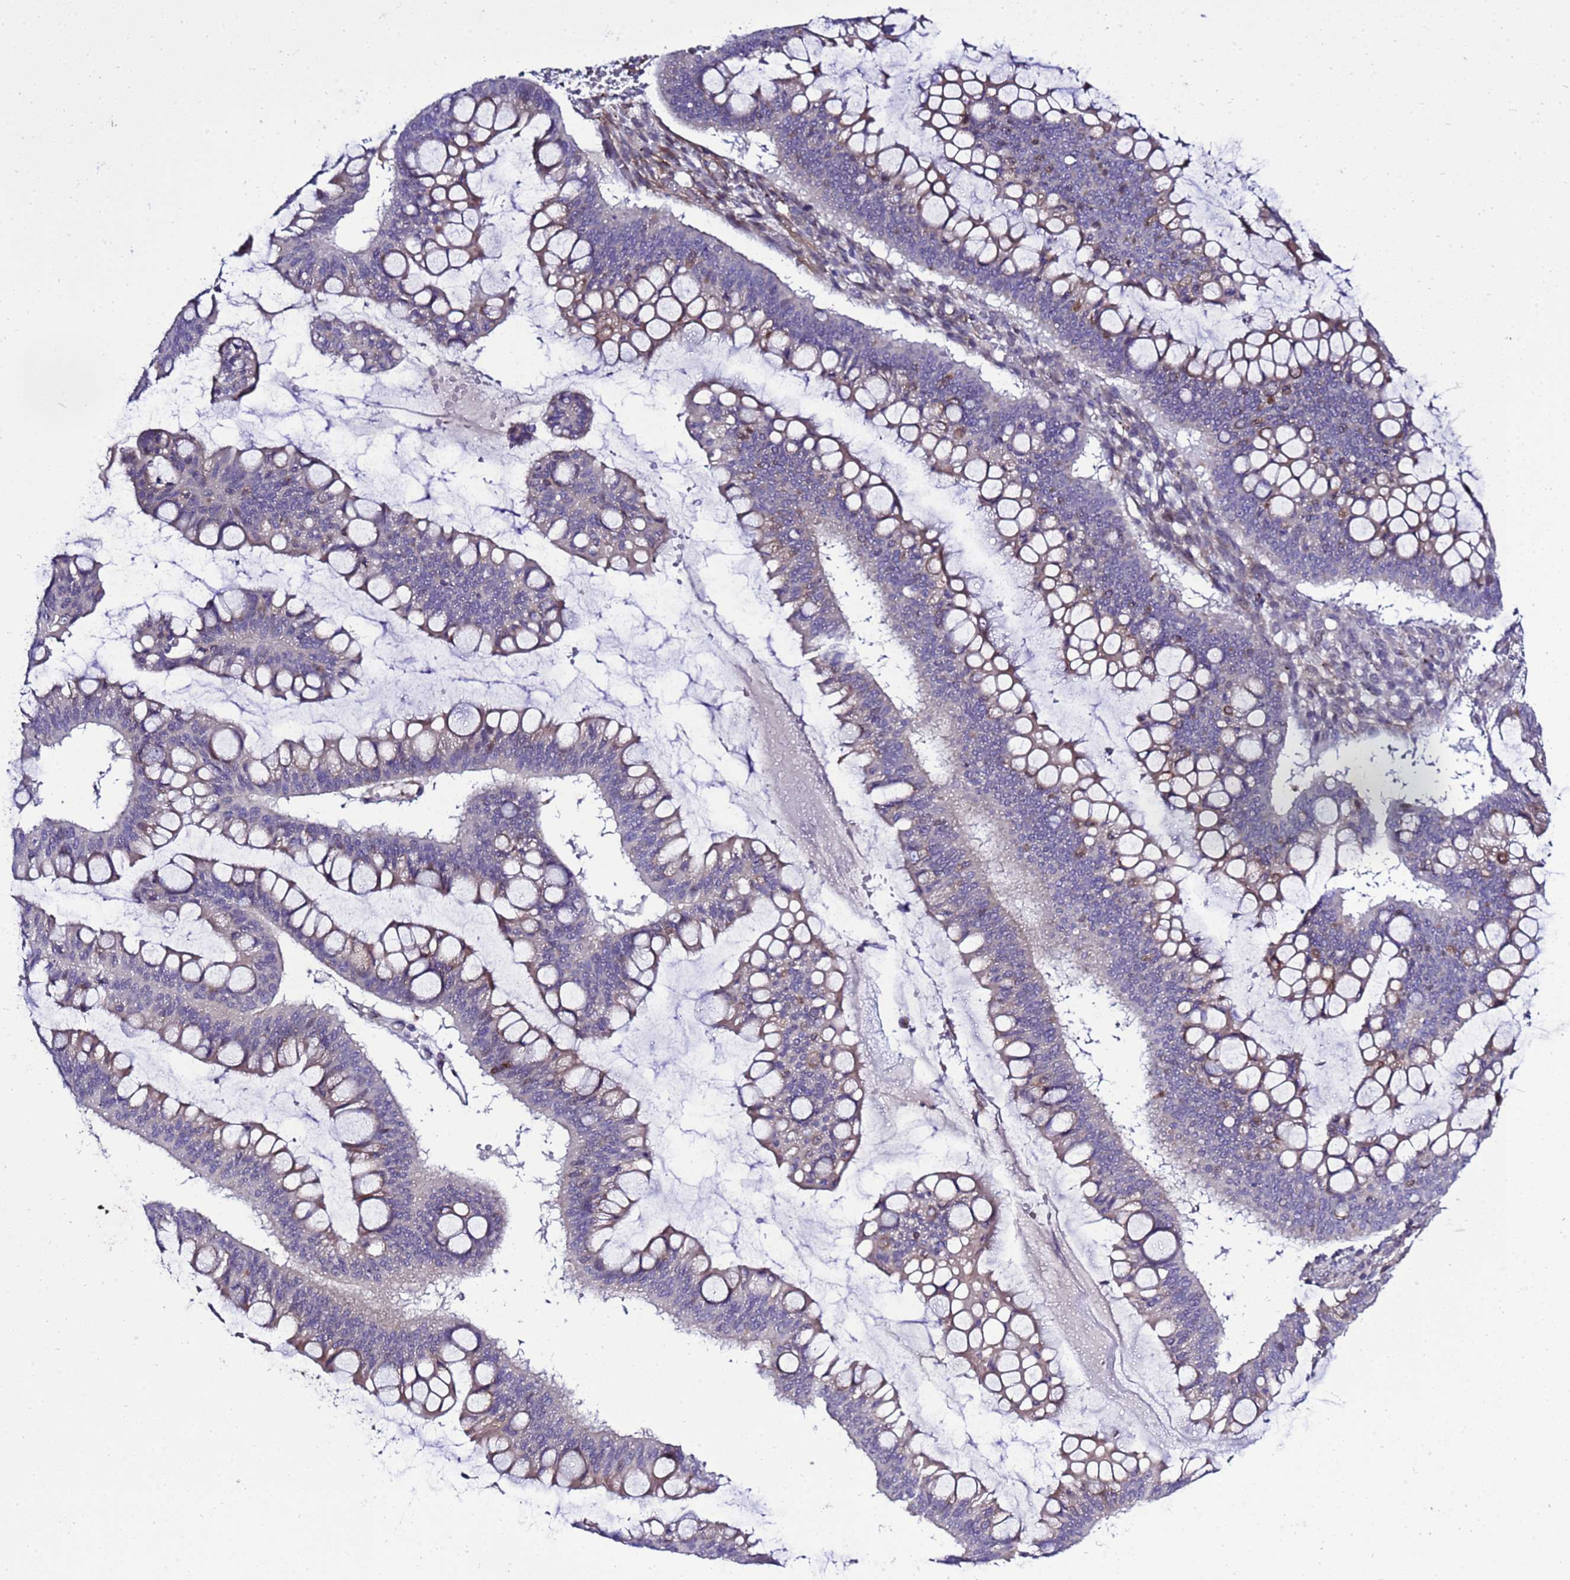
{"staining": {"intensity": "weak", "quantity": "<25%", "location": "cytoplasmic/membranous"}, "tissue": "ovarian cancer", "cell_type": "Tumor cells", "image_type": "cancer", "snomed": [{"axis": "morphology", "description": "Cystadenocarcinoma, mucinous, NOS"}, {"axis": "topography", "description": "Ovary"}], "caption": "Immunohistochemistry (IHC) histopathology image of neoplastic tissue: human mucinous cystadenocarcinoma (ovarian) stained with DAB (3,3'-diaminobenzidine) displays no significant protein positivity in tumor cells.", "gene": "GZF1", "patient": {"sex": "female", "age": 73}}